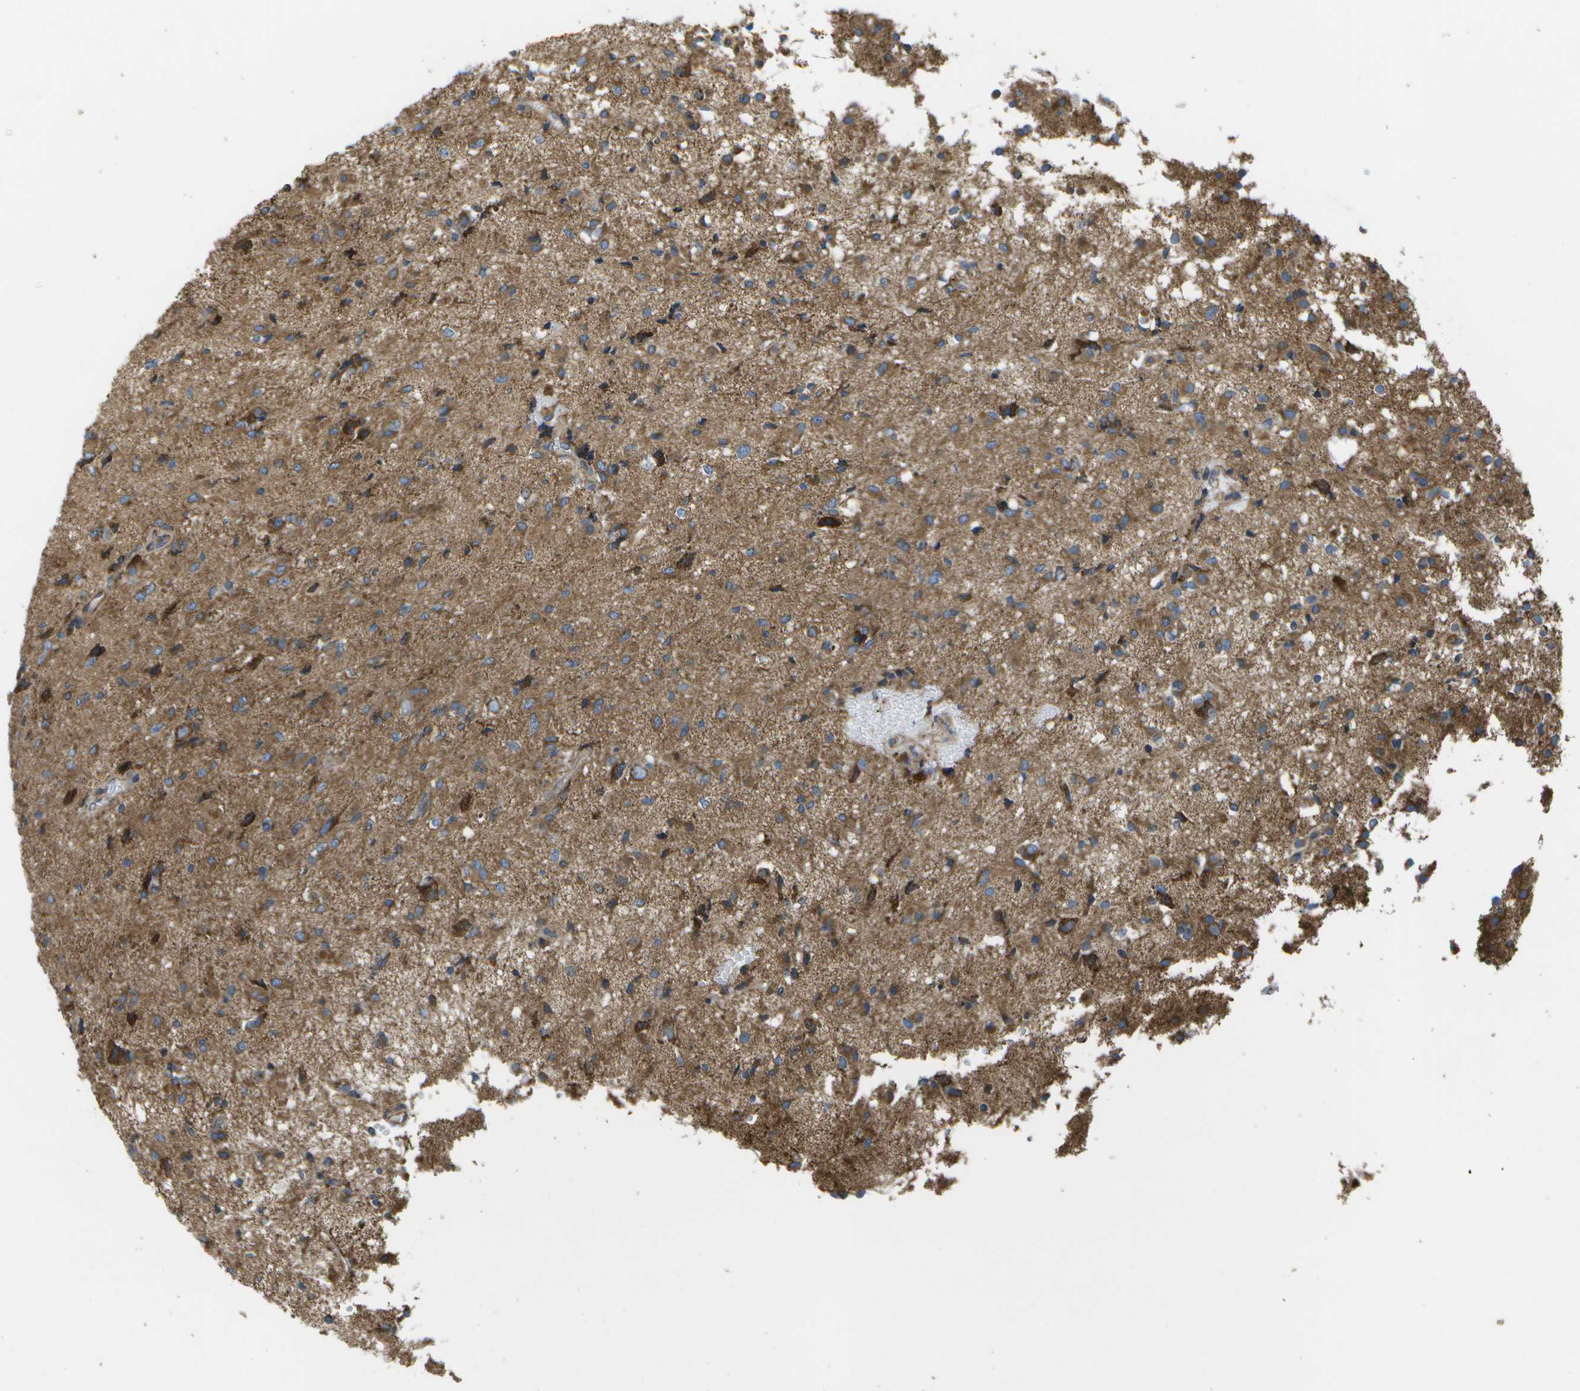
{"staining": {"intensity": "moderate", "quantity": "25%-75%", "location": "cytoplasmic/membranous"}, "tissue": "glioma", "cell_type": "Tumor cells", "image_type": "cancer", "snomed": [{"axis": "morphology", "description": "Glioma, malignant, High grade"}, {"axis": "topography", "description": "Brain"}], "caption": "Immunohistochemical staining of high-grade glioma (malignant) displays medium levels of moderate cytoplasmic/membranous positivity in approximately 25%-75% of tumor cells.", "gene": "MVK", "patient": {"sex": "female", "age": 59}}